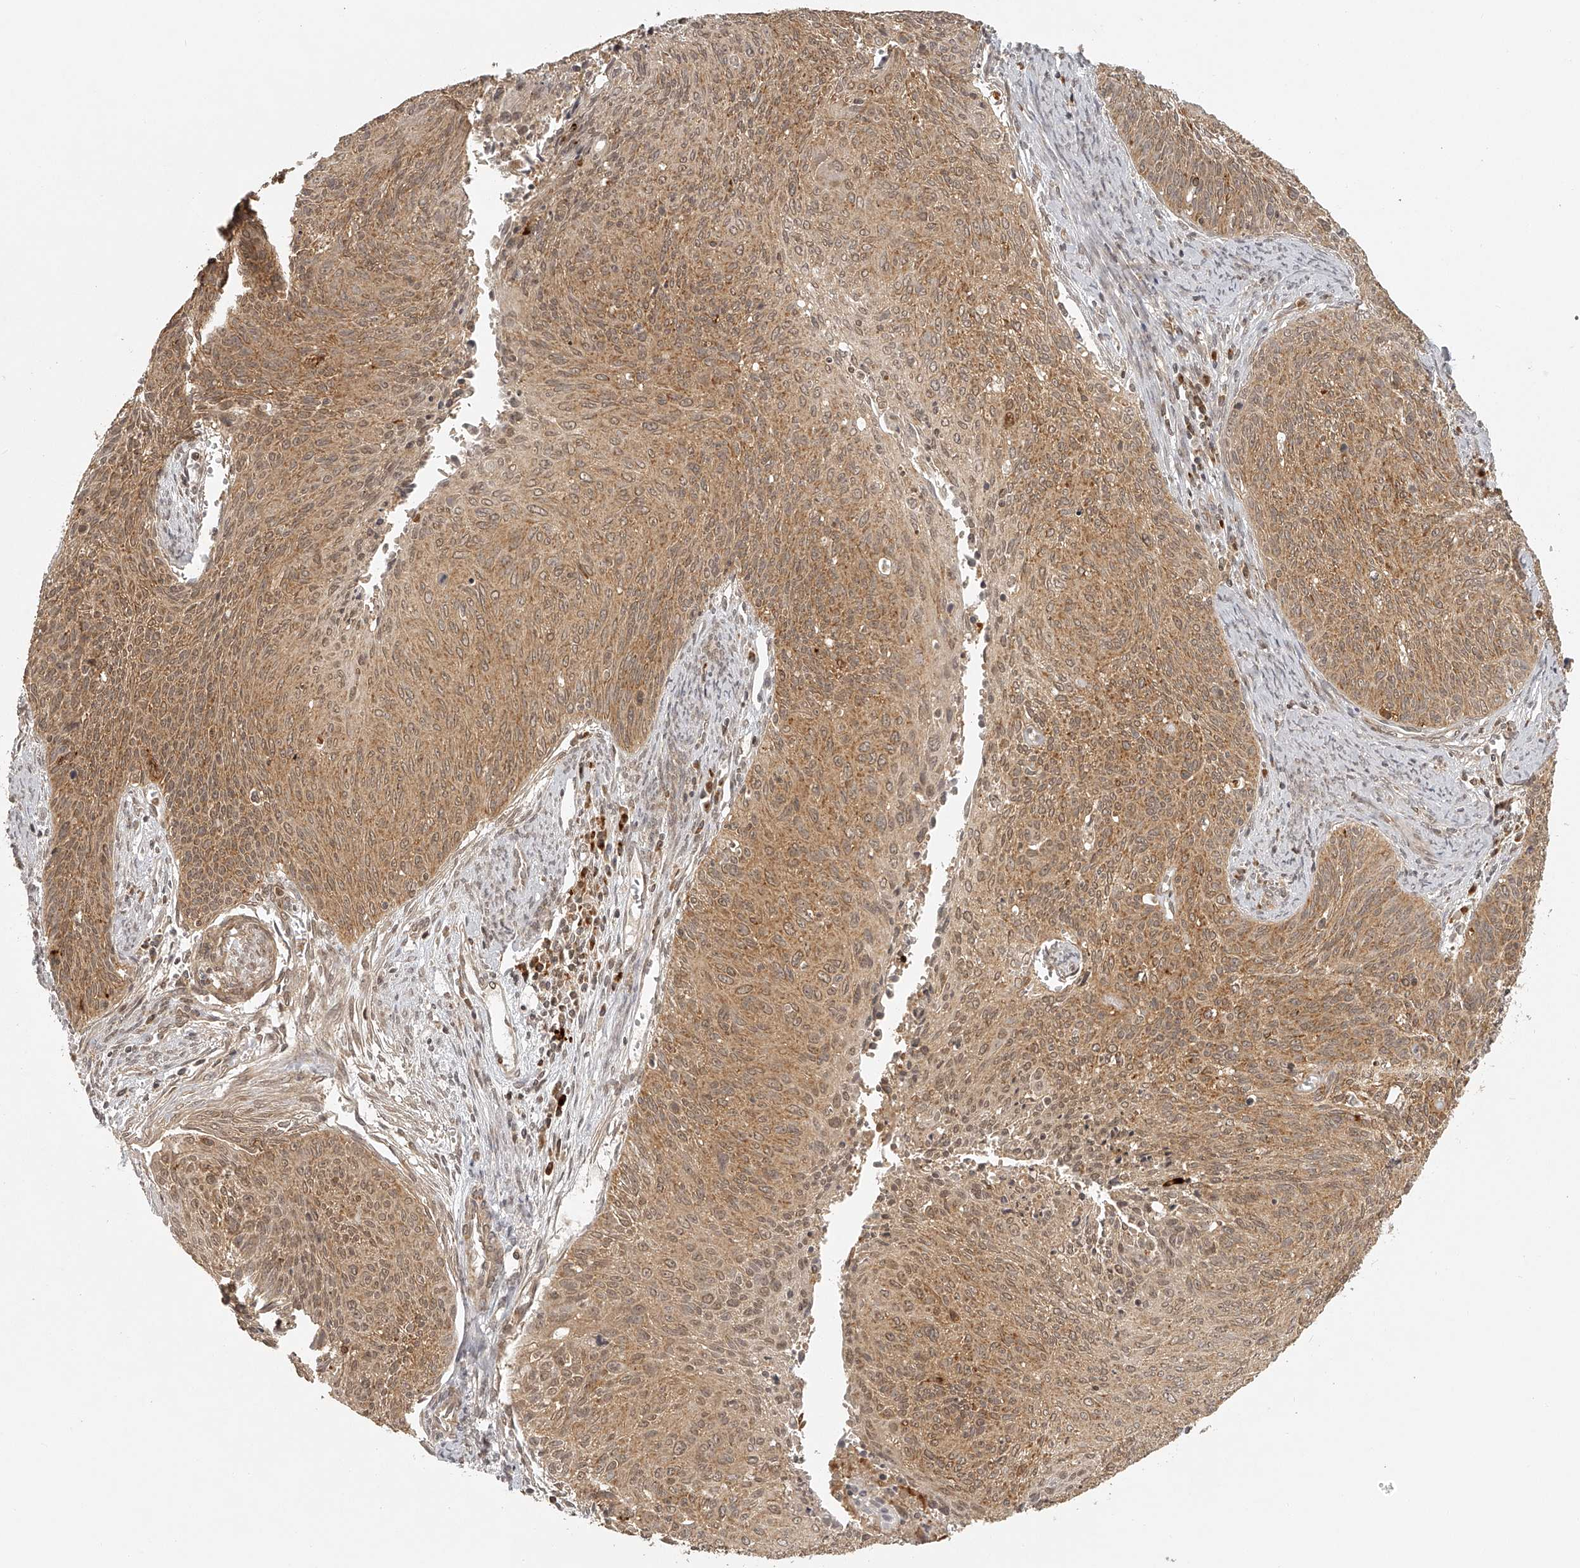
{"staining": {"intensity": "moderate", "quantity": ">75%", "location": "cytoplasmic/membranous,nuclear"}, "tissue": "cervical cancer", "cell_type": "Tumor cells", "image_type": "cancer", "snomed": [{"axis": "morphology", "description": "Squamous cell carcinoma, NOS"}, {"axis": "topography", "description": "Cervix"}], "caption": "Squamous cell carcinoma (cervical) tissue shows moderate cytoplasmic/membranous and nuclear positivity in approximately >75% of tumor cells", "gene": "BCL2L11", "patient": {"sex": "female", "age": 55}}